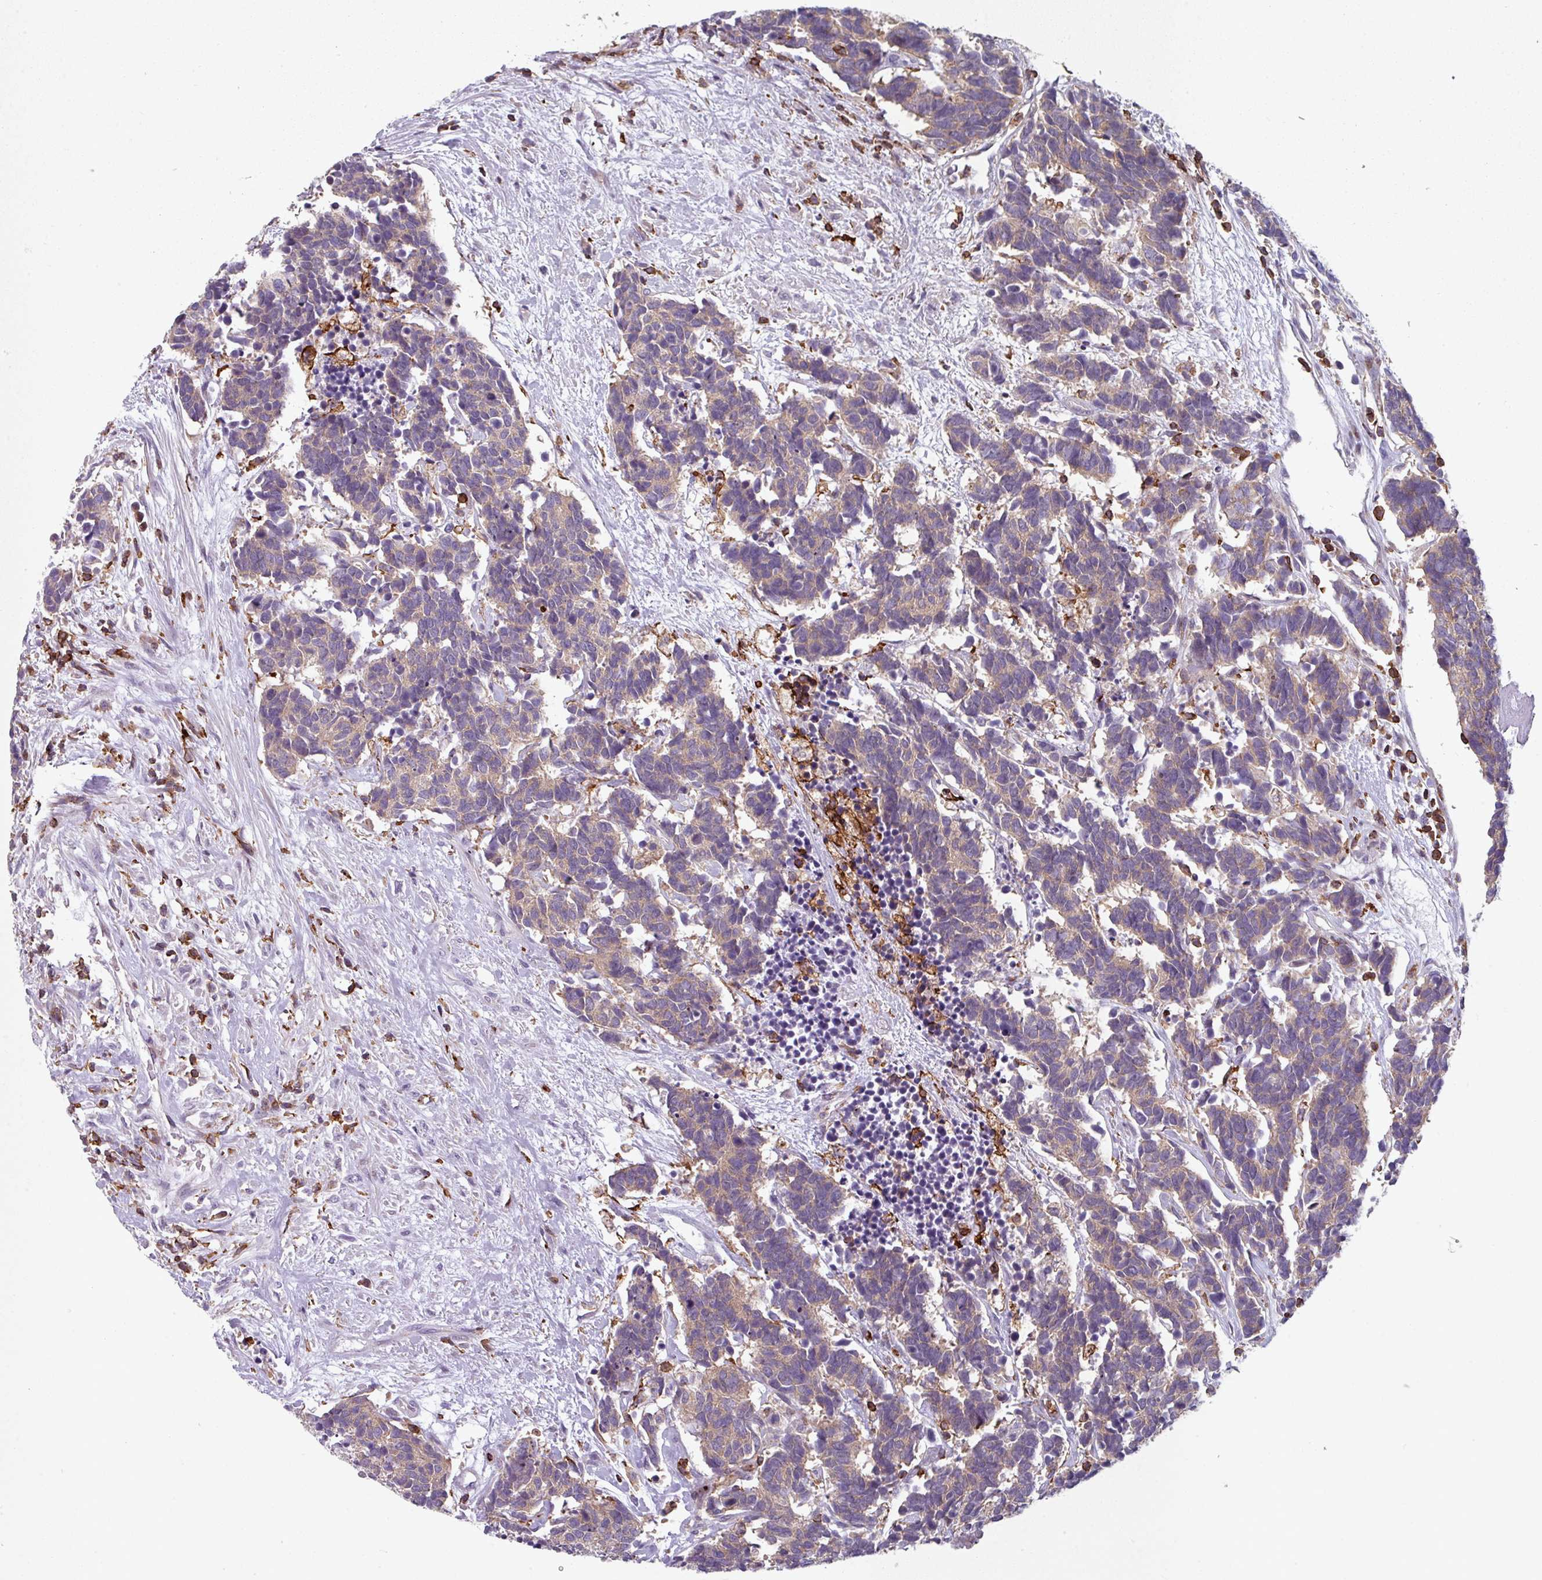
{"staining": {"intensity": "weak", "quantity": ">75%", "location": "cytoplasmic/membranous"}, "tissue": "carcinoid", "cell_type": "Tumor cells", "image_type": "cancer", "snomed": [{"axis": "morphology", "description": "Carcinoma, NOS"}, {"axis": "morphology", "description": "Carcinoid, malignant, NOS"}, {"axis": "topography", "description": "Urinary bladder"}], "caption": "A low amount of weak cytoplasmic/membranous positivity is appreciated in approximately >75% of tumor cells in malignant carcinoid tissue.", "gene": "NEDD9", "patient": {"sex": "male", "age": 57}}